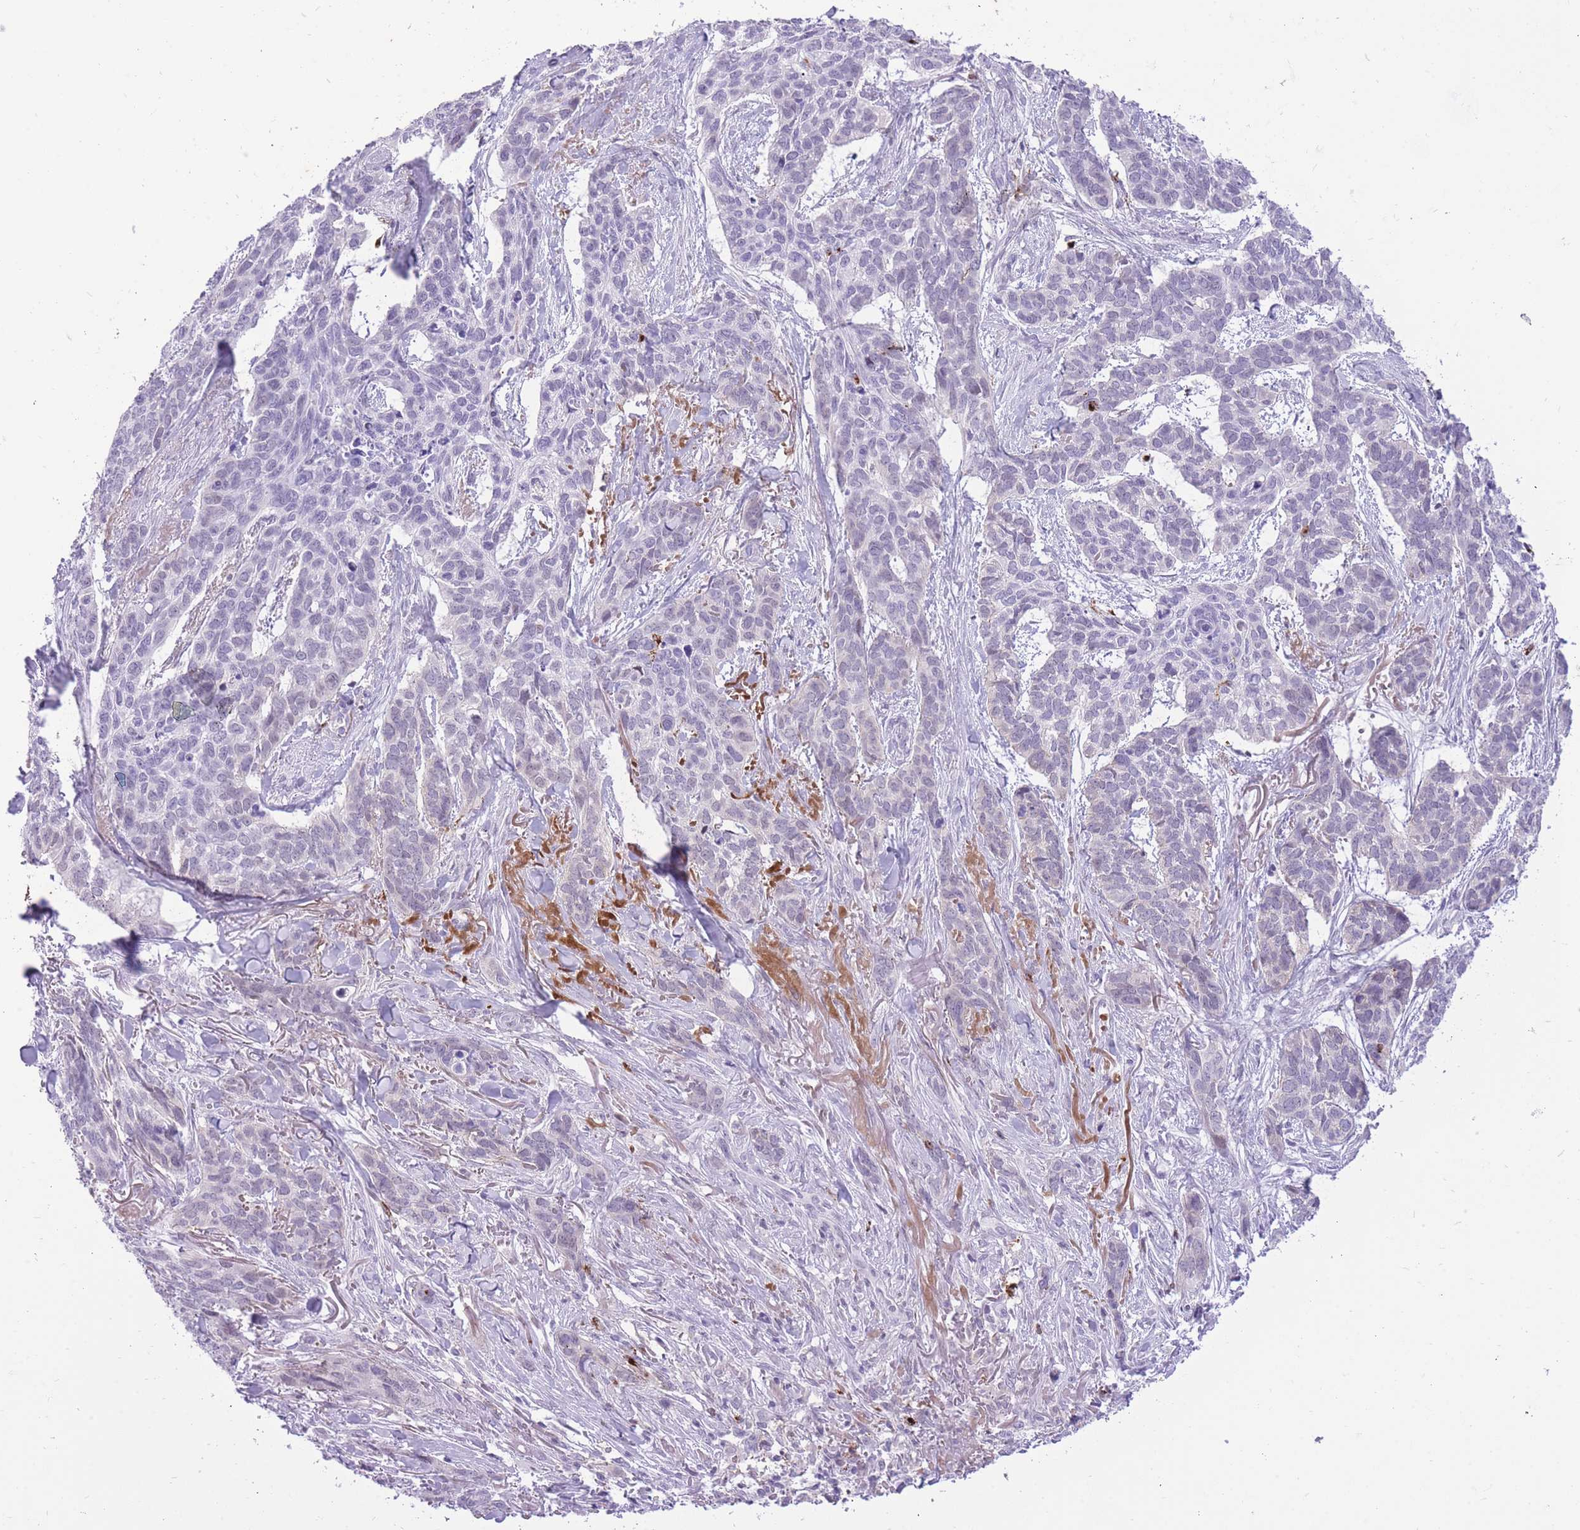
{"staining": {"intensity": "negative", "quantity": "none", "location": "none"}, "tissue": "skin cancer", "cell_type": "Tumor cells", "image_type": "cancer", "snomed": [{"axis": "morphology", "description": "Basal cell carcinoma"}, {"axis": "topography", "description": "Skin"}], "caption": "High power microscopy photomicrograph of an immunohistochemistry (IHC) photomicrograph of basal cell carcinoma (skin), revealing no significant positivity in tumor cells. The staining was performed using DAB (3,3'-diaminobenzidine) to visualize the protein expression in brown, while the nuclei were stained in blue with hematoxylin (Magnification: 20x).", "gene": "MEIS3", "patient": {"sex": "male", "age": 86}}